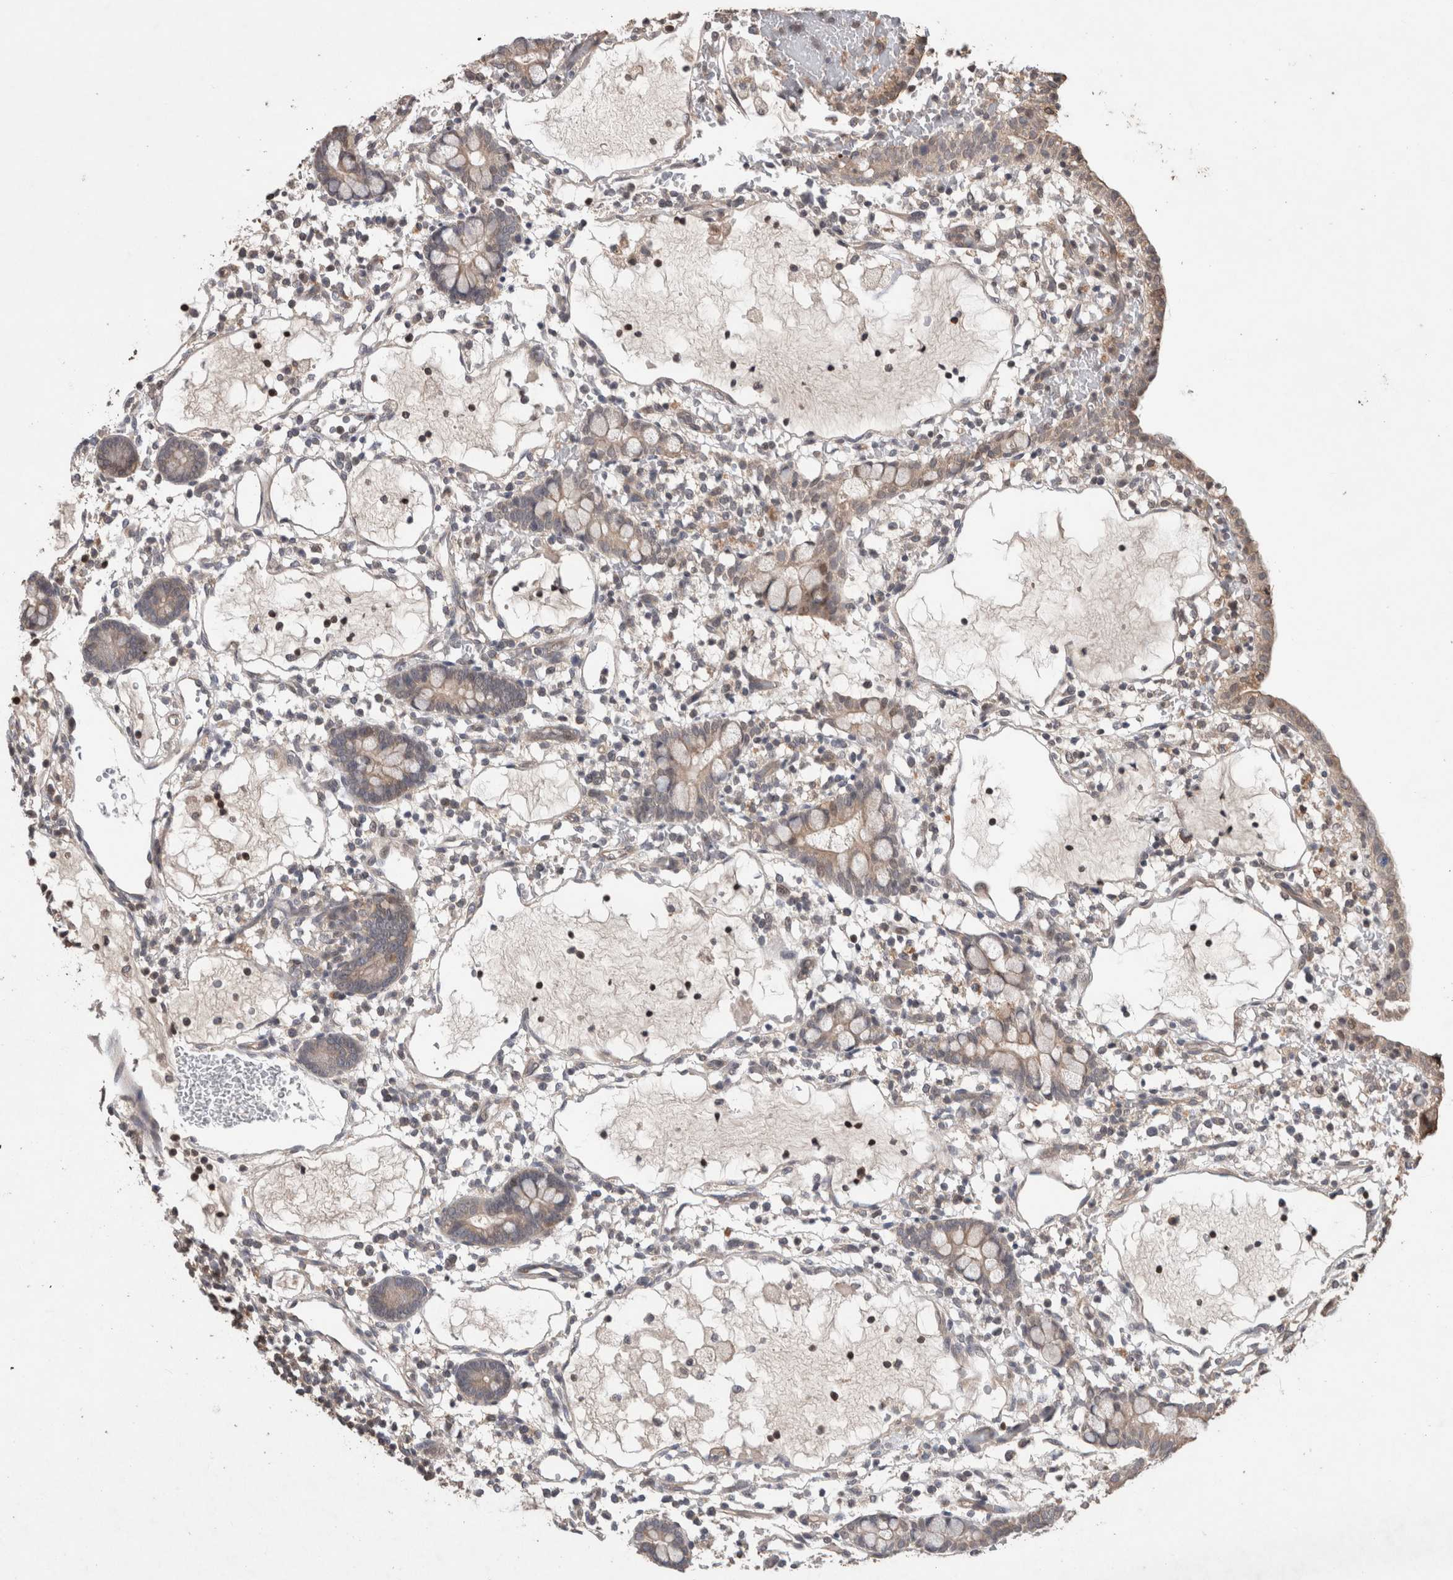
{"staining": {"intensity": "weak", "quantity": "<25%", "location": "cytoplasmic/membranous"}, "tissue": "small intestine", "cell_type": "Glandular cells", "image_type": "normal", "snomed": [{"axis": "morphology", "description": "Normal tissue, NOS"}, {"axis": "morphology", "description": "Developmental malformation"}, {"axis": "topography", "description": "Small intestine"}], "caption": "High magnification brightfield microscopy of normal small intestine stained with DAB (brown) and counterstained with hematoxylin (blue): glandular cells show no significant staining. Nuclei are stained in blue.", "gene": "TRIM5", "patient": {"sex": "male"}}